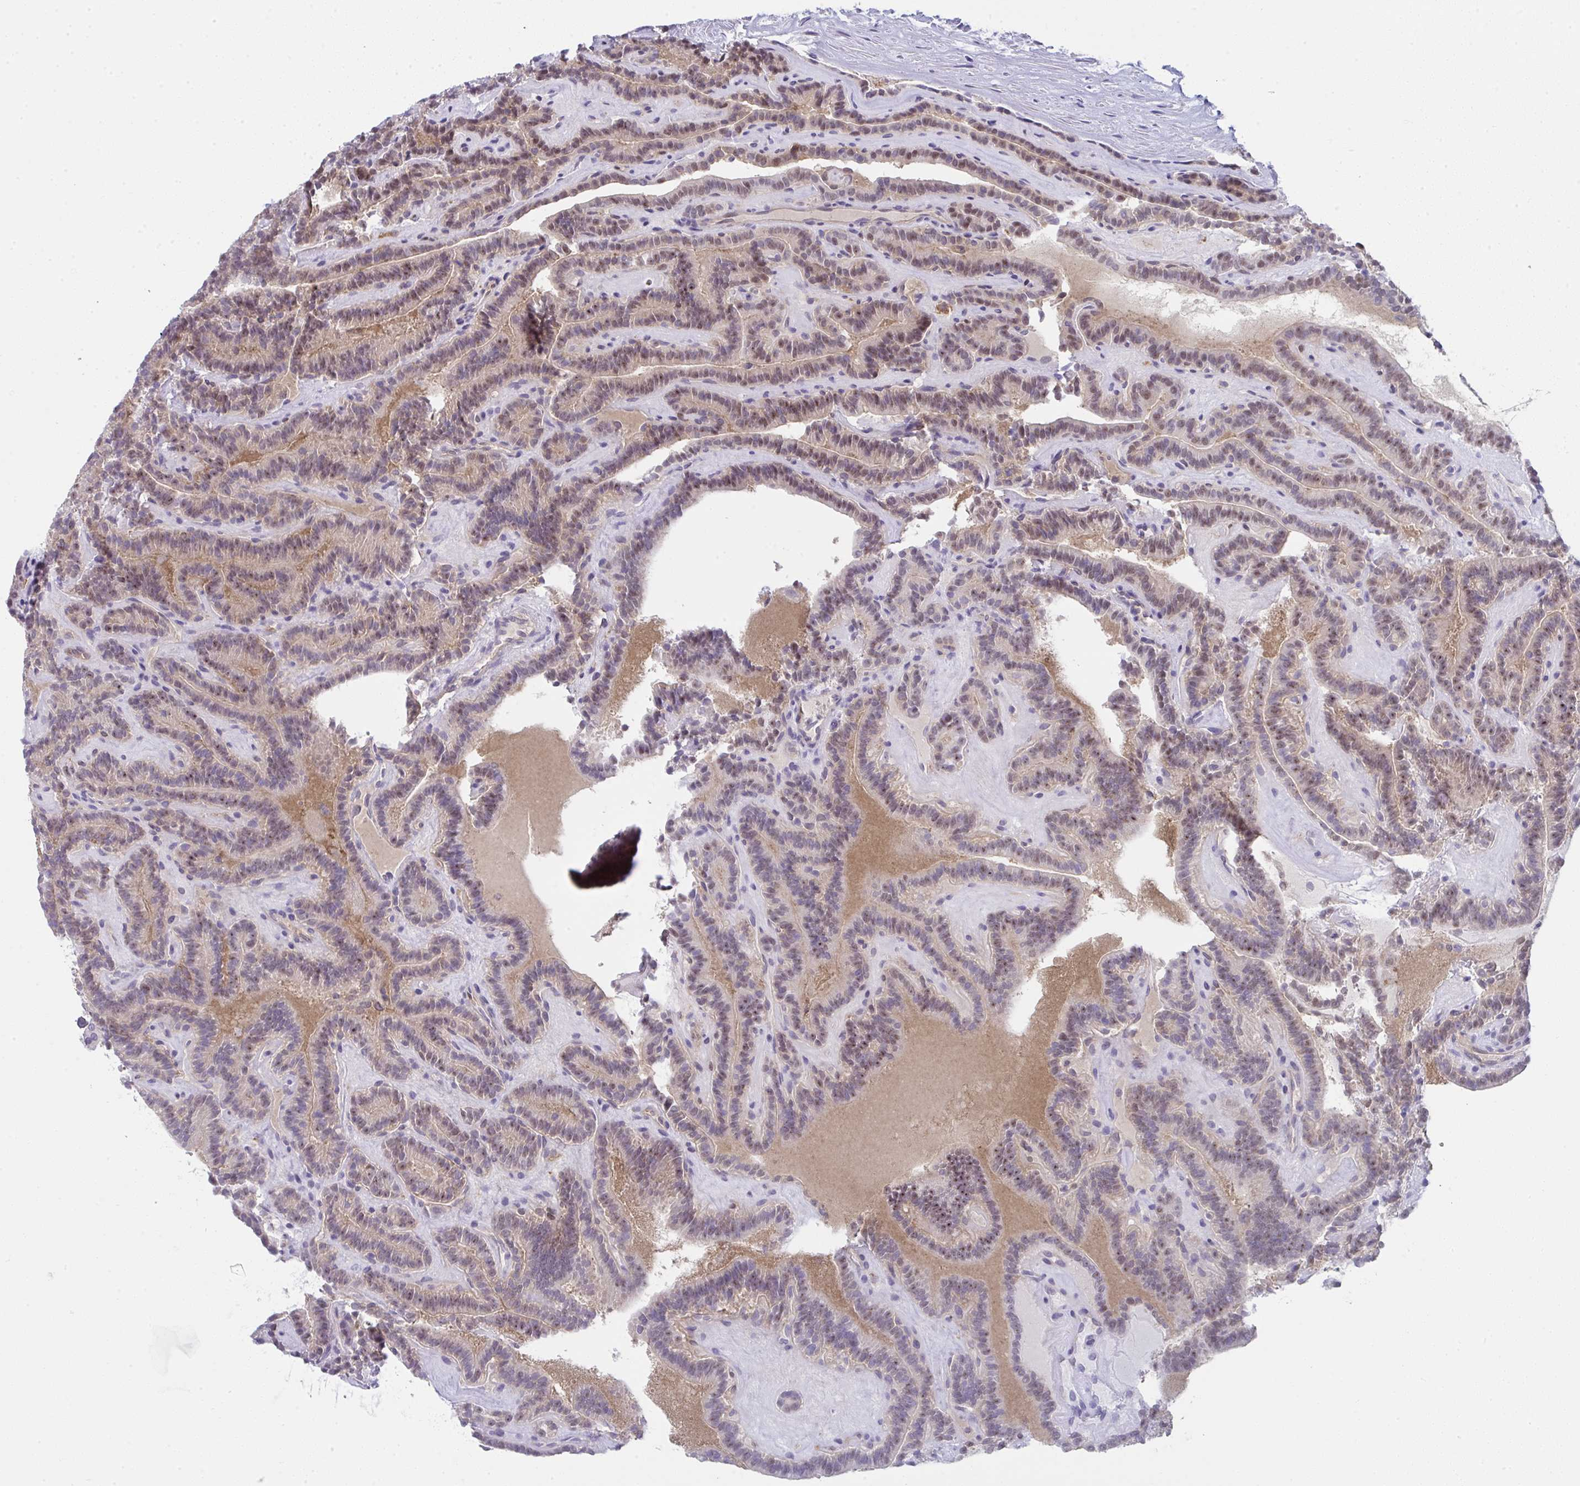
{"staining": {"intensity": "moderate", "quantity": "25%-75%", "location": "cytoplasmic/membranous,nuclear"}, "tissue": "thyroid cancer", "cell_type": "Tumor cells", "image_type": "cancer", "snomed": [{"axis": "morphology", "description": "Papillary adenocarcinoma, NOS"}, {"axis": "topography", "description": "Thyroid gland"}], "caption": "Protein expression analysis of human thyroid cancer (papillary adenocarcinoma) reveals moderate cytoplasmic/membranous and nuclear positivity in approximately 25%-75% of tumor cells. (DAB IHC with brightfield microscopy, high magnification).", "gene": "ALDH16A1", "patient": {"sex": "female", "age": 21}}